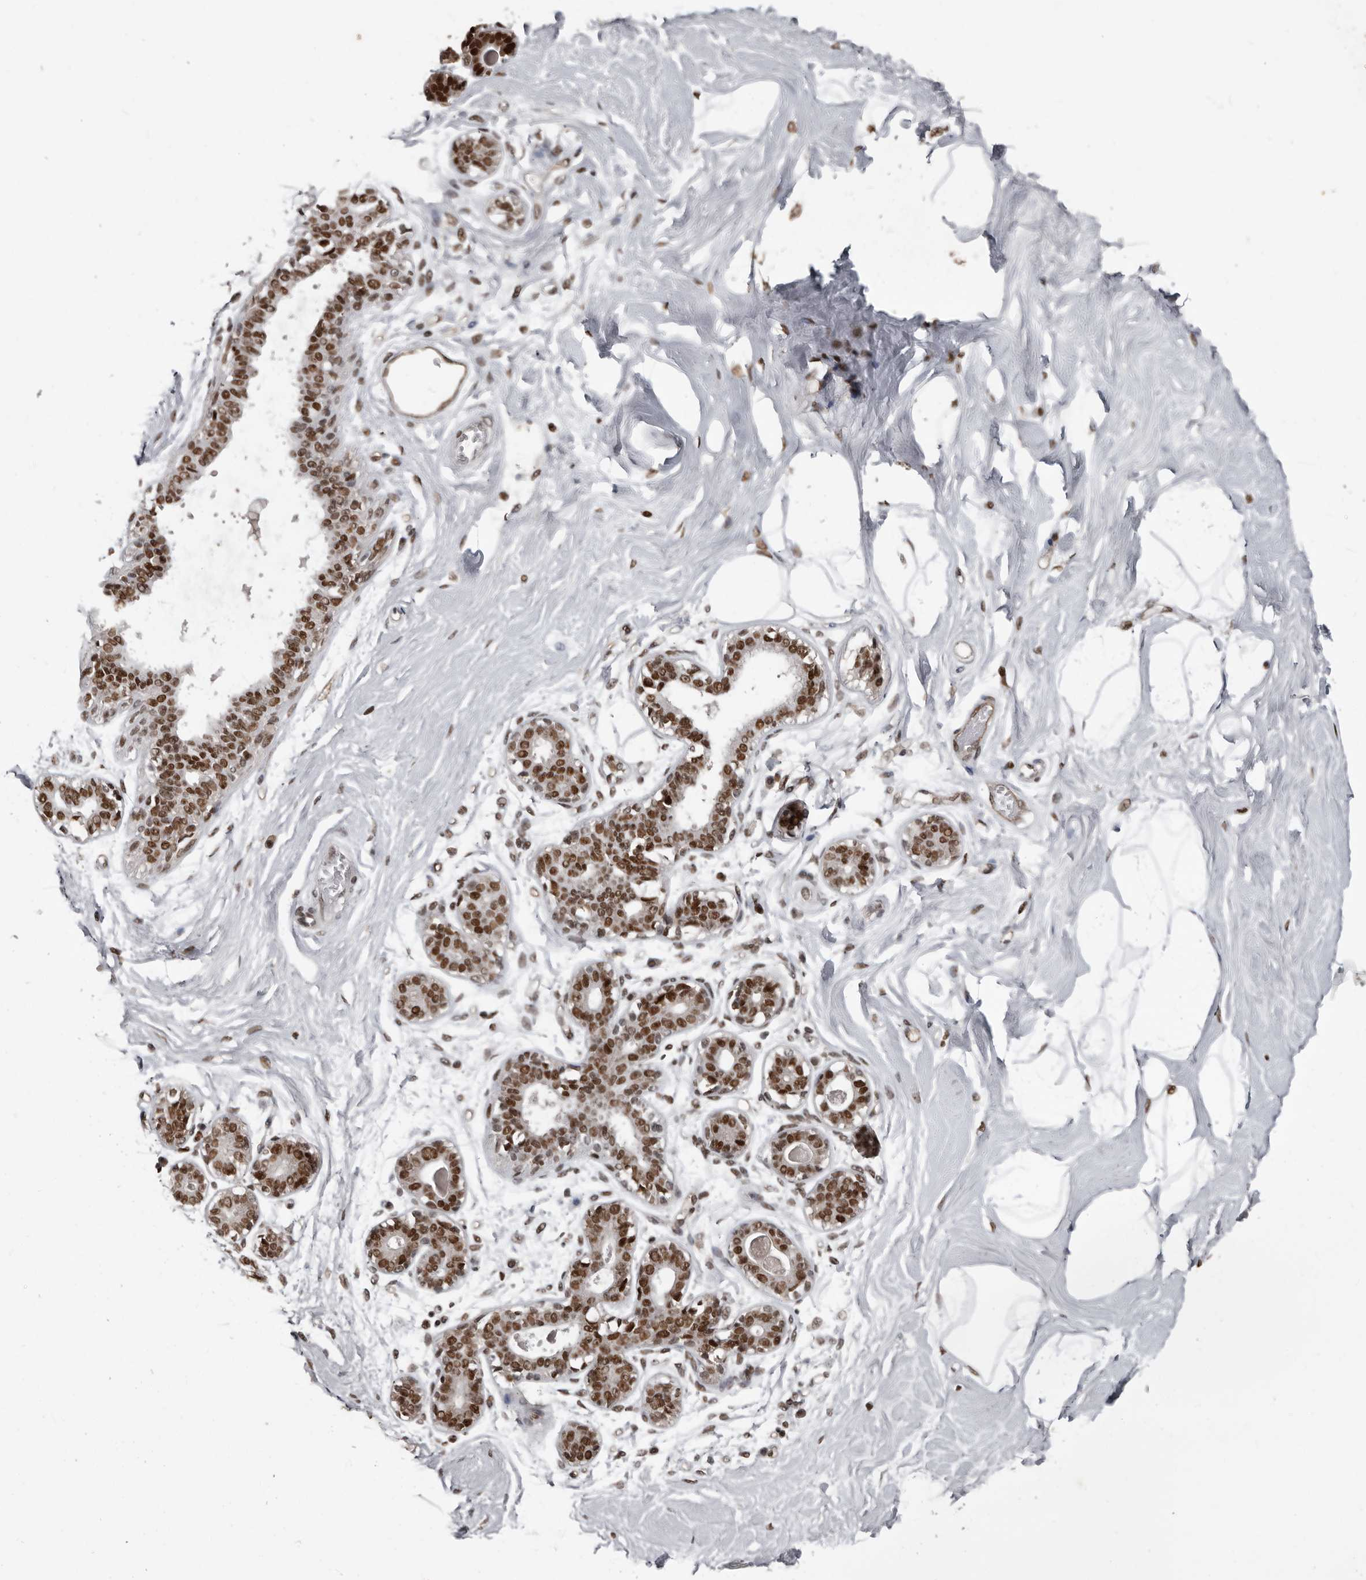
{"staining": {"intensity": "moderate", "quantity": ">75%", "location": "nuclear"}, "tissue": "breast", "cell_type": "Adipocytes", "image_type": "normal", "snomed": [{"axis": "morphology", "description": "Normal tissue, NOS"}, {"axis": "topography", "description": "Breast"}], "caption": "Immunohistochemical staining of unremarkable breast demonstrates >75% levels of moderate nuclear protein positivity in about >75% of adipocytes.", "gene": "CHD1L", "patient": {"sex": "female", "age": 45}}